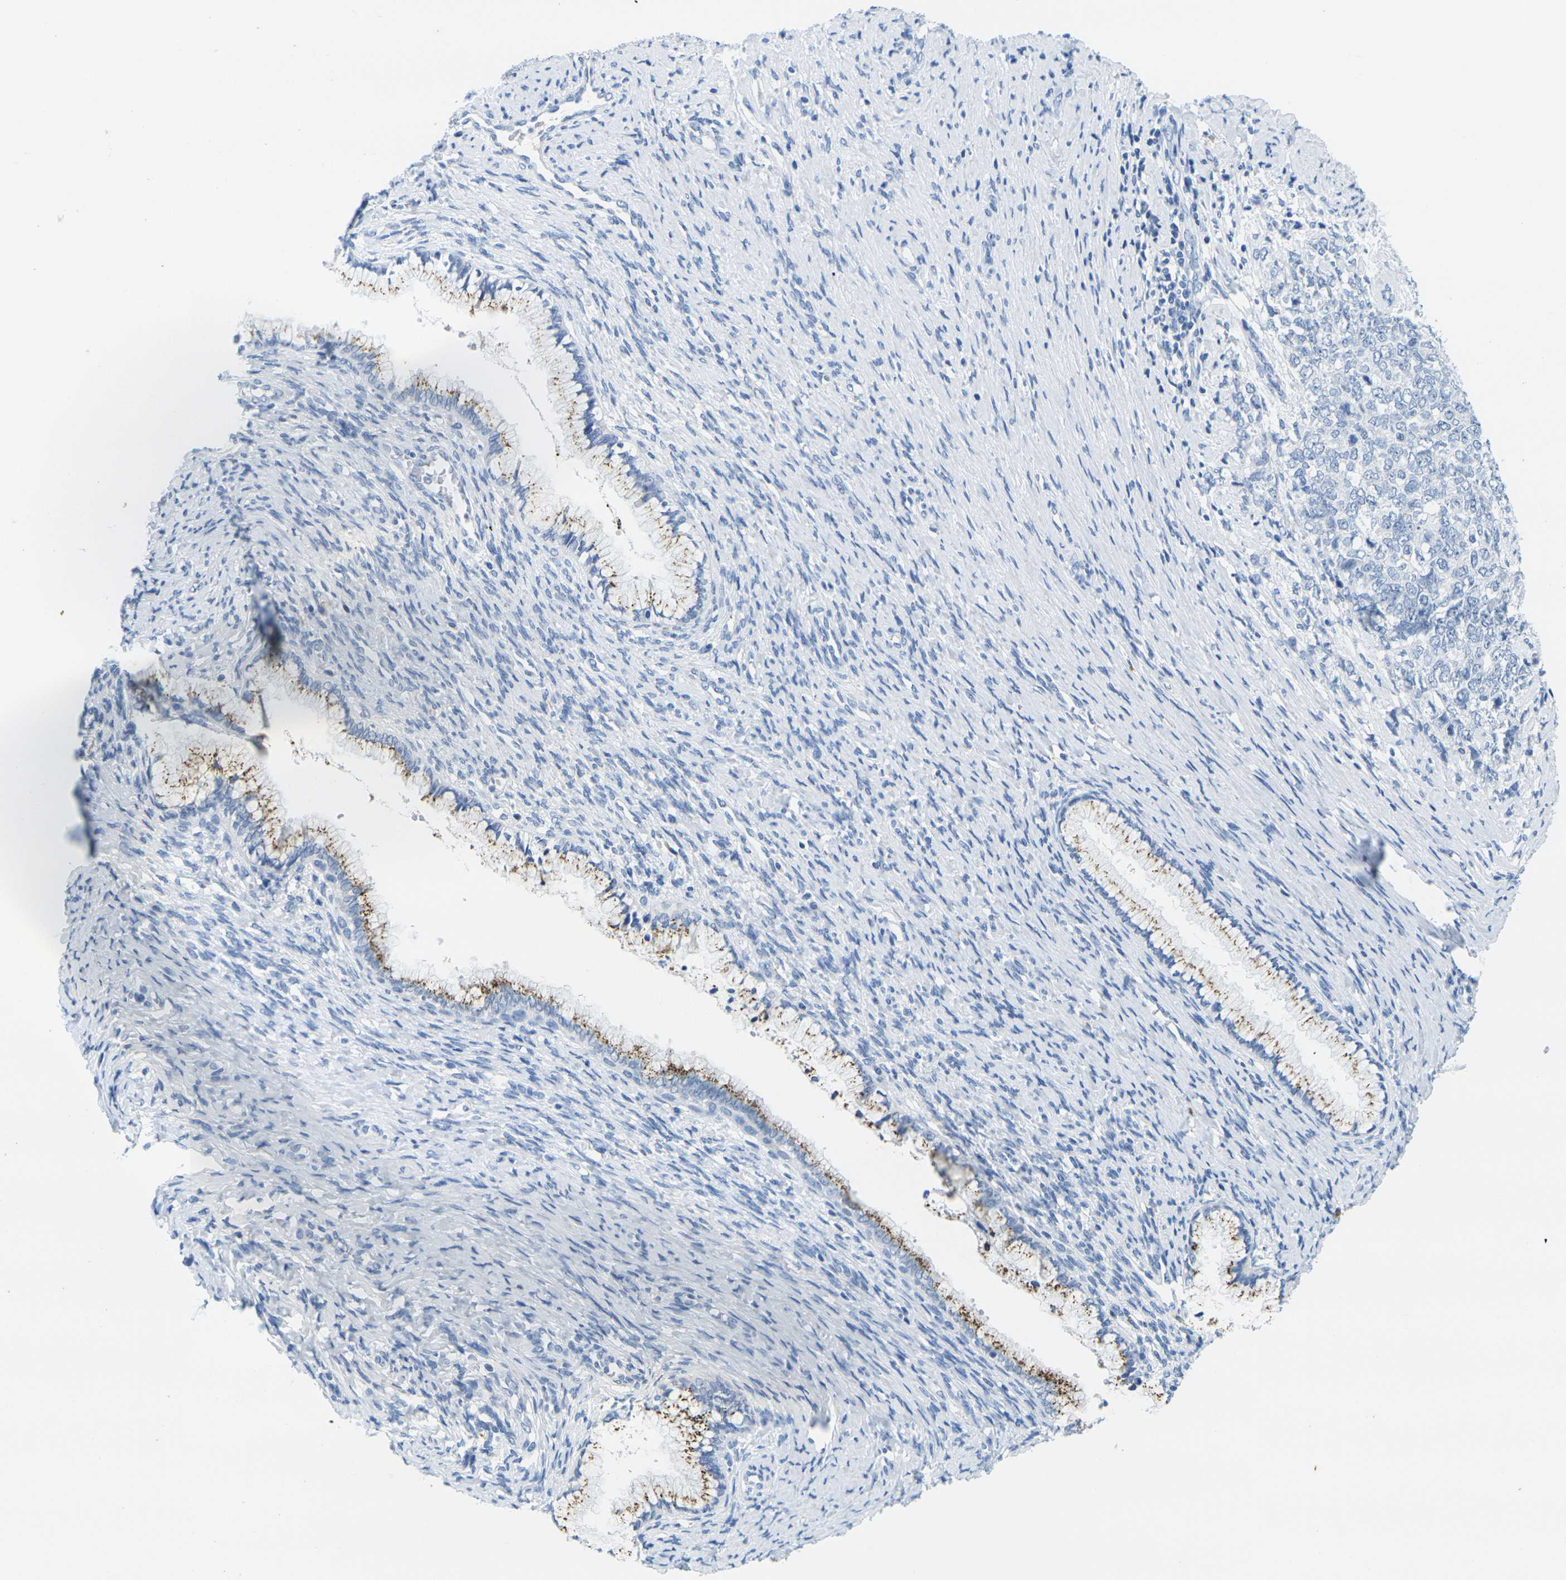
{"staining": {"intensity": "negative", "quantity": "none", "location": "none"}, "tissue": "cervical cancer", "cell_type": "Tumor cells", "image_type": "cancer", "snomed": [{"axis": "morphology", "description": "Squamous cell carcinoma, NOS"}, {"axis": "topography", "description": "Cervix"}], "caption": "Tumor cells are negative for brown protein staining in cervical cancer (squamous cell carcinoma).", "gene": "FAM3D", "patient": {"sex": "female", "age": 63}}